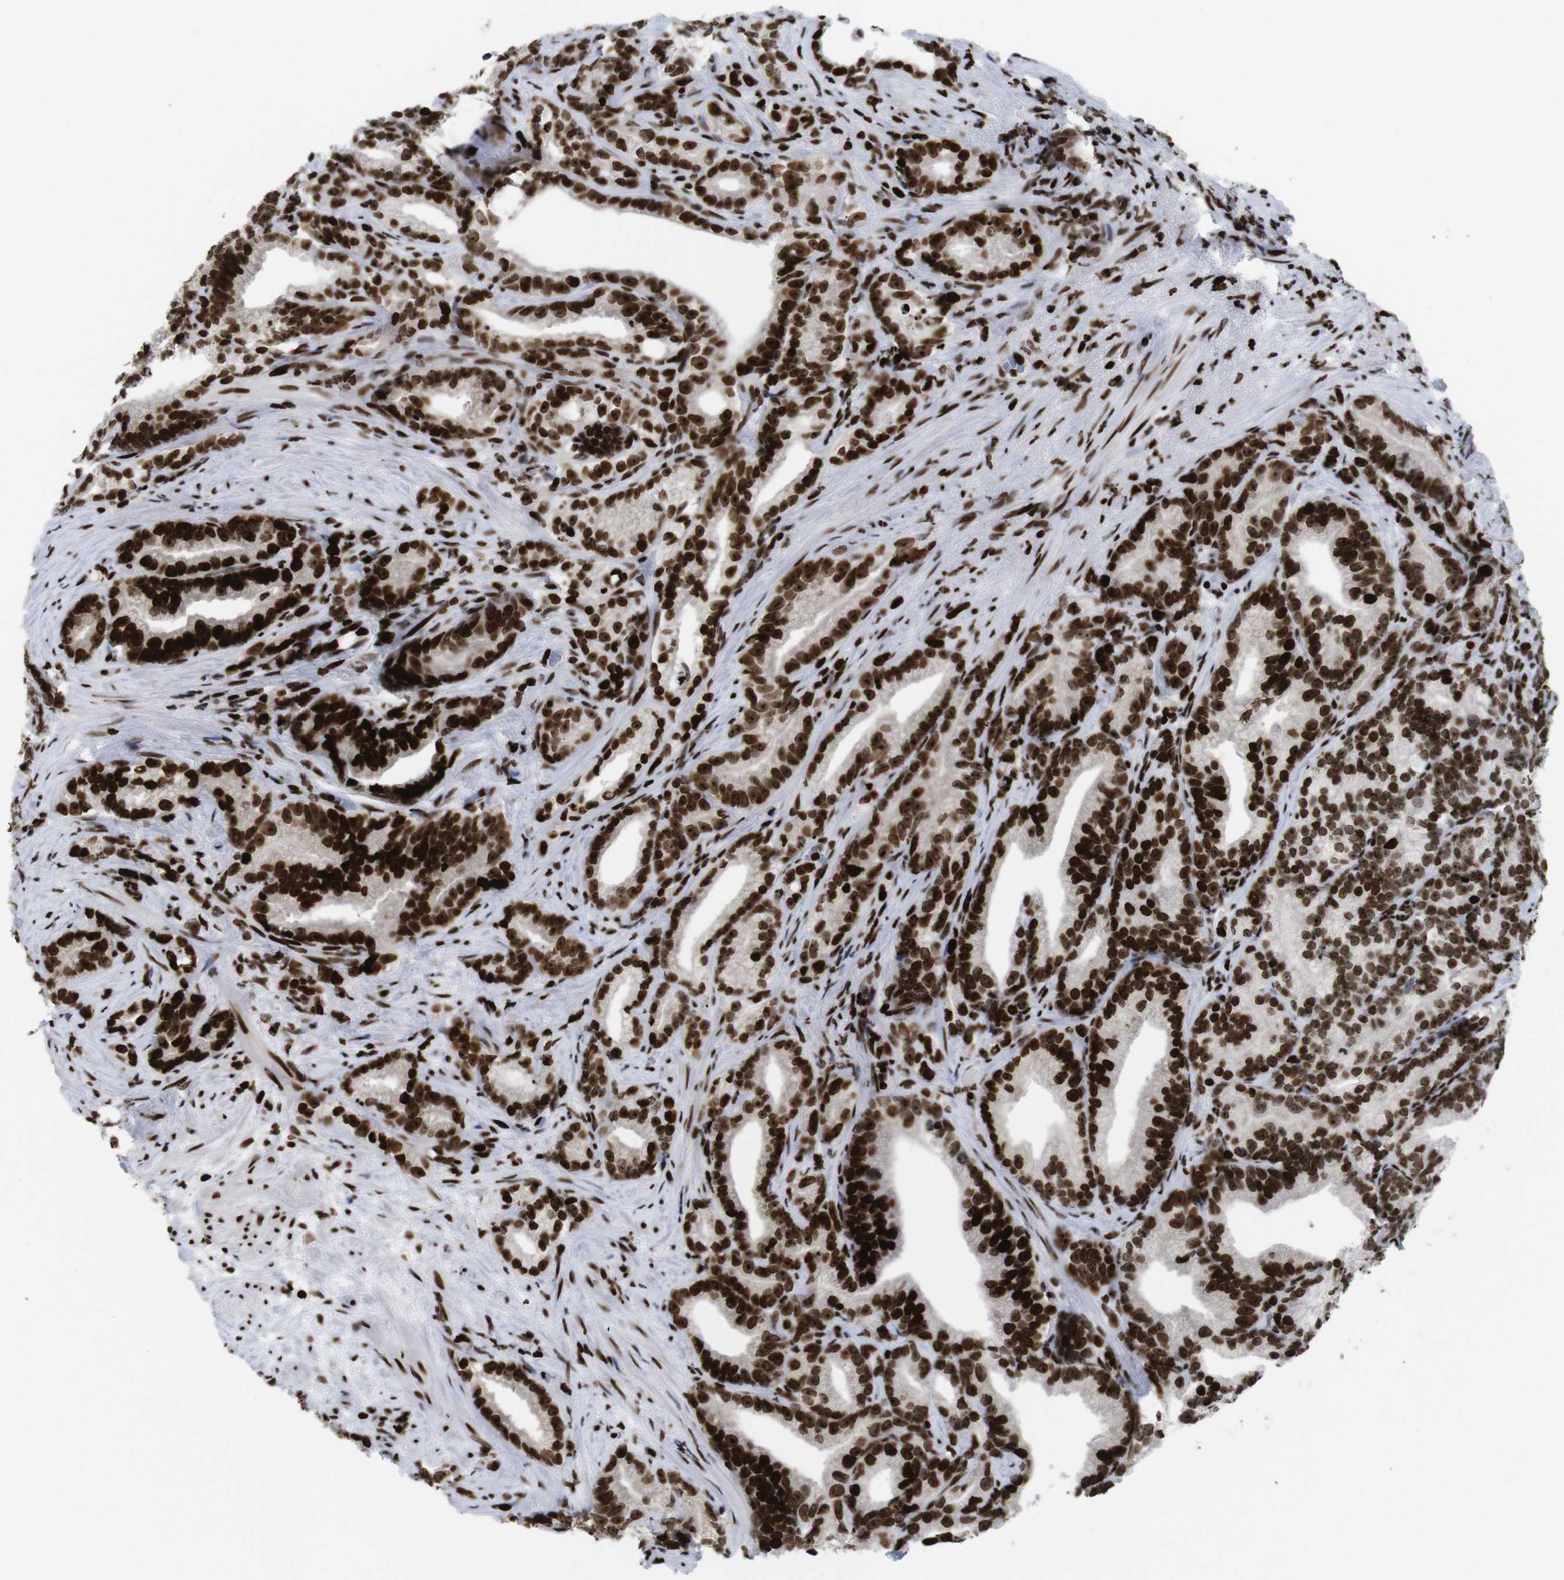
{"staining": {"intensity": "strong", "quantity": ">75%", "location": "nuclear"}, "tissue": "prostate cancer", "cell_type": "Tumor cells", "image_type": "cancer", "snomed": [{"axis": "morphology", "description": "Adenocarcinoma, Low grade"}, {"axis": "topography", "description": "Prostate"}], "caption": "Immunohistochemical staining of human prostate adenocarcinoma (low-grade) shows high levels of strong nuclear protein staining in approximately >75% of tumor cells. The staining was performed using DAB (3,3'-diaminobenzidine) to visualize the protein expression in brown, while the nuclei were stained in blue with hematoxylin (Magnification: 20x).", "gene": "H1-4", "patient": {"sex": "male", "age": 89}}